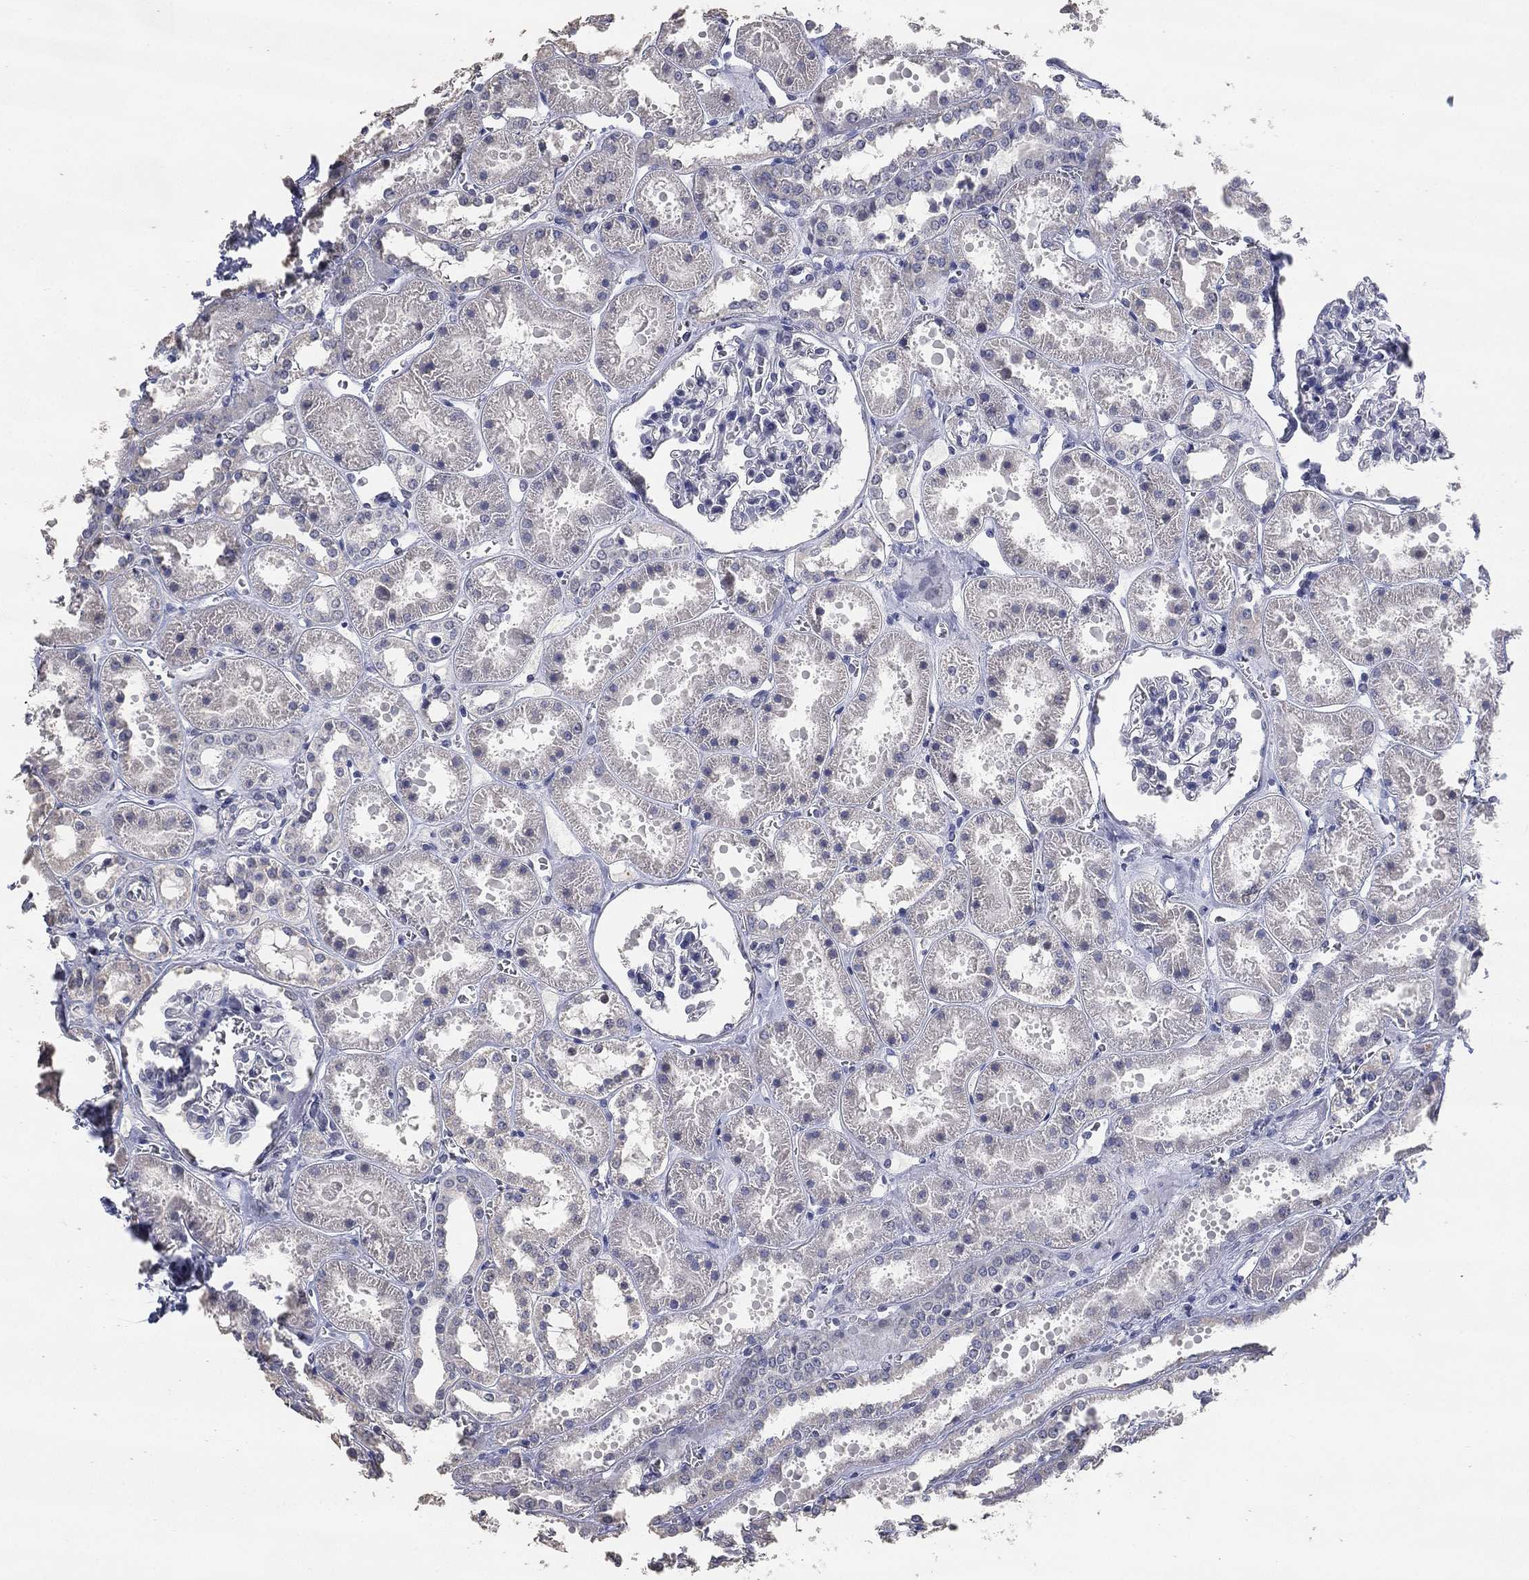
{"staining": {"intensity": "negative", "quantity": "none", "location": "none"}, "tissue": "kidney", "cell_type": "Cells in glomeruli", "image_type": "normal", "snomed": [{"axis": "morphology", "description": "Normal tissue, NOS"}, {"axis": "topography", "description": "Kidney"}], "caption": "This is an IHC histopathology image of unremarkable human kidney. There is no positivity in cells in glomeruli.", "gene": "DSG1", "patient": {"sex": "female", "age": 41}}